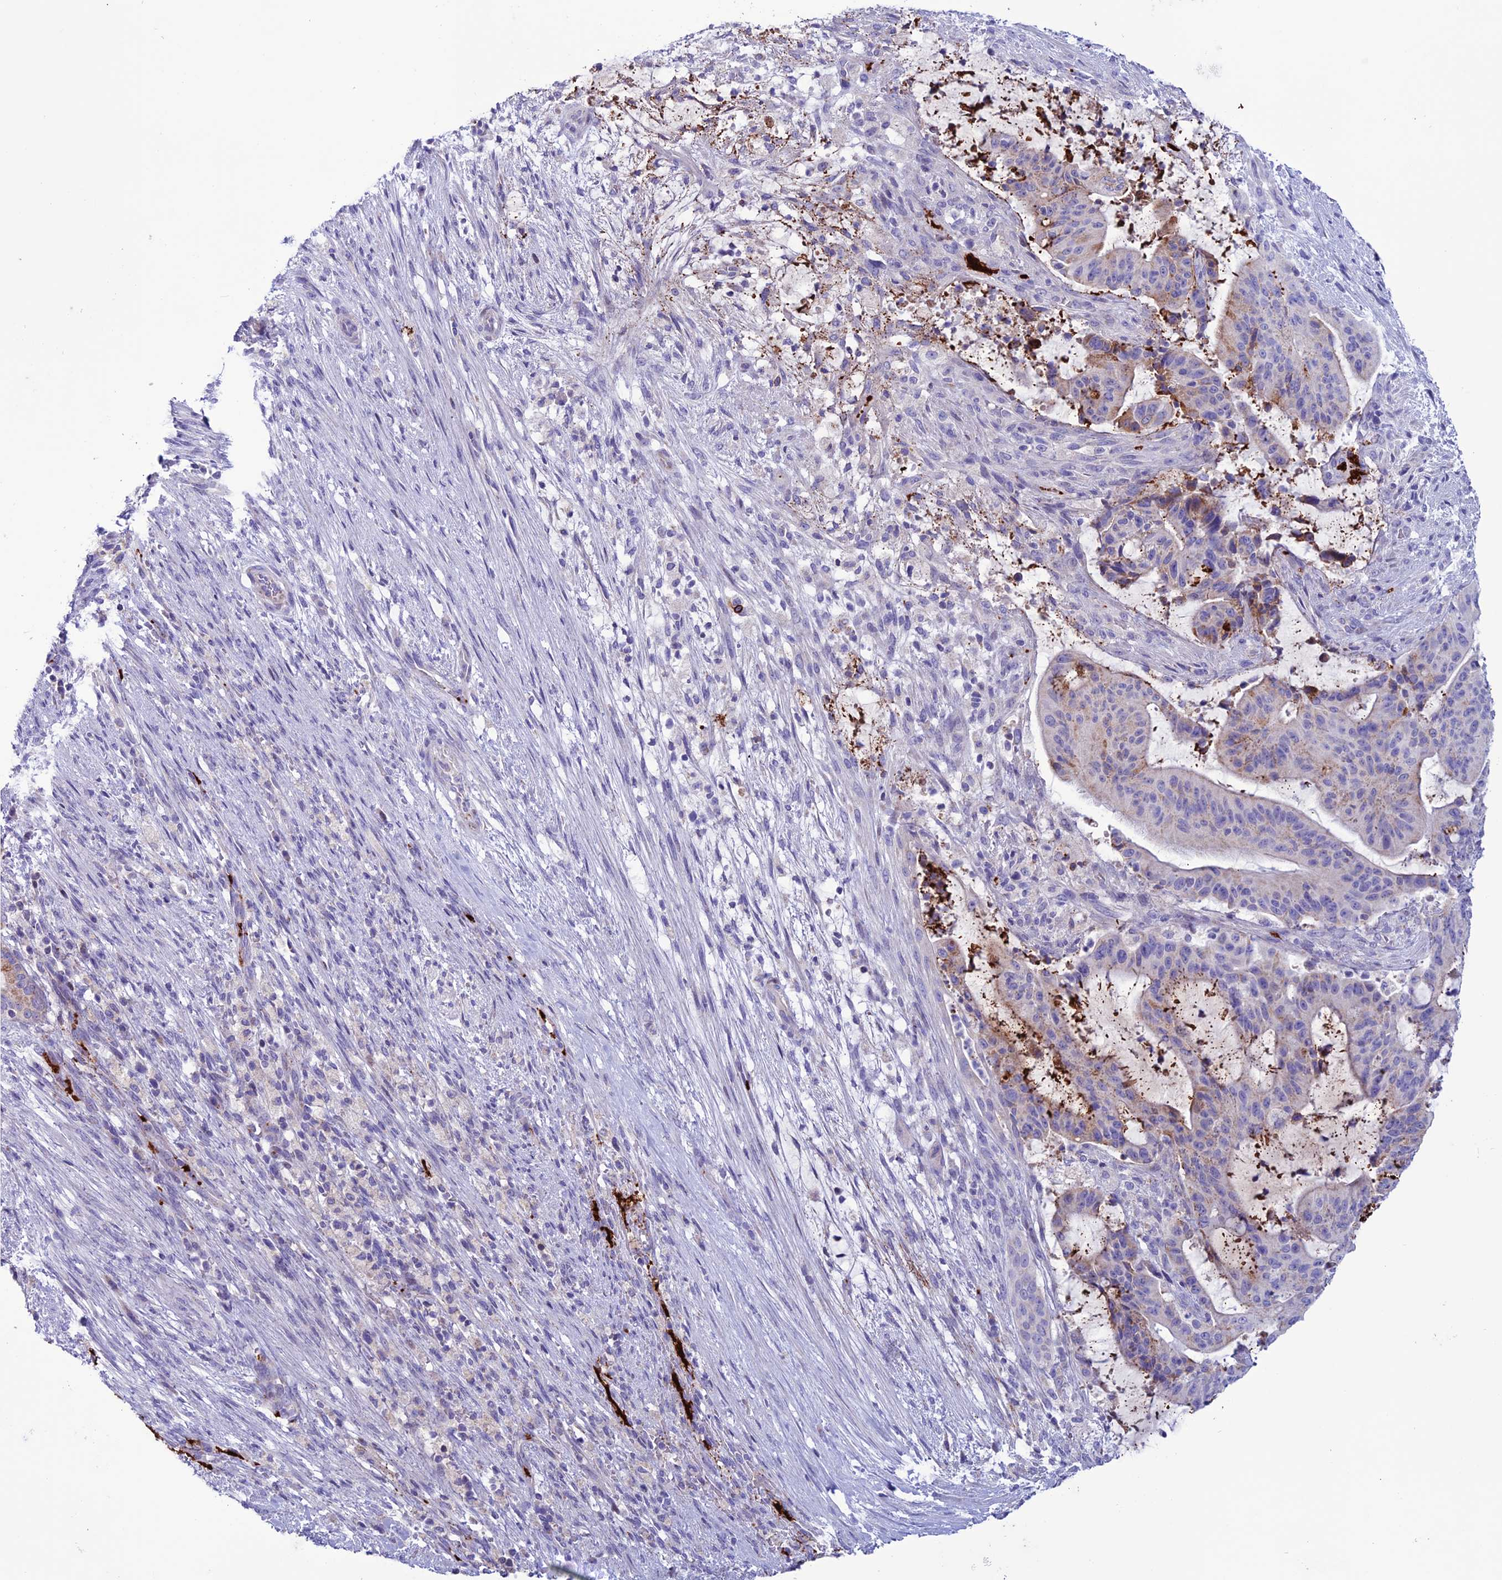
{"staining": {"intensity": "moderate", "quantity": "<25%", "location": "cytoplasmic/membranous"}, "tissue": "liver cancer", "cell_type": "Tumor cells", "image_type": "cancer", "snomed": [{"axis": "morphology", "description": "Normal tissue, NOS"}, {"axis": "morphology", "description": "Cholangiocarcinoma"}, {"axis": "topography", "description": "Liver"}, {"axis": "topography", "description": "Peripheral nerve tissue"}], "caption": "Liver cancer (cholangiocarcinoma) tissue reveals moderate cytoplasmic/membranous positivity in approximately <25% of tumor cells", "gene": "C21orf140", "patient": {"sex": "female", "age": 73}}